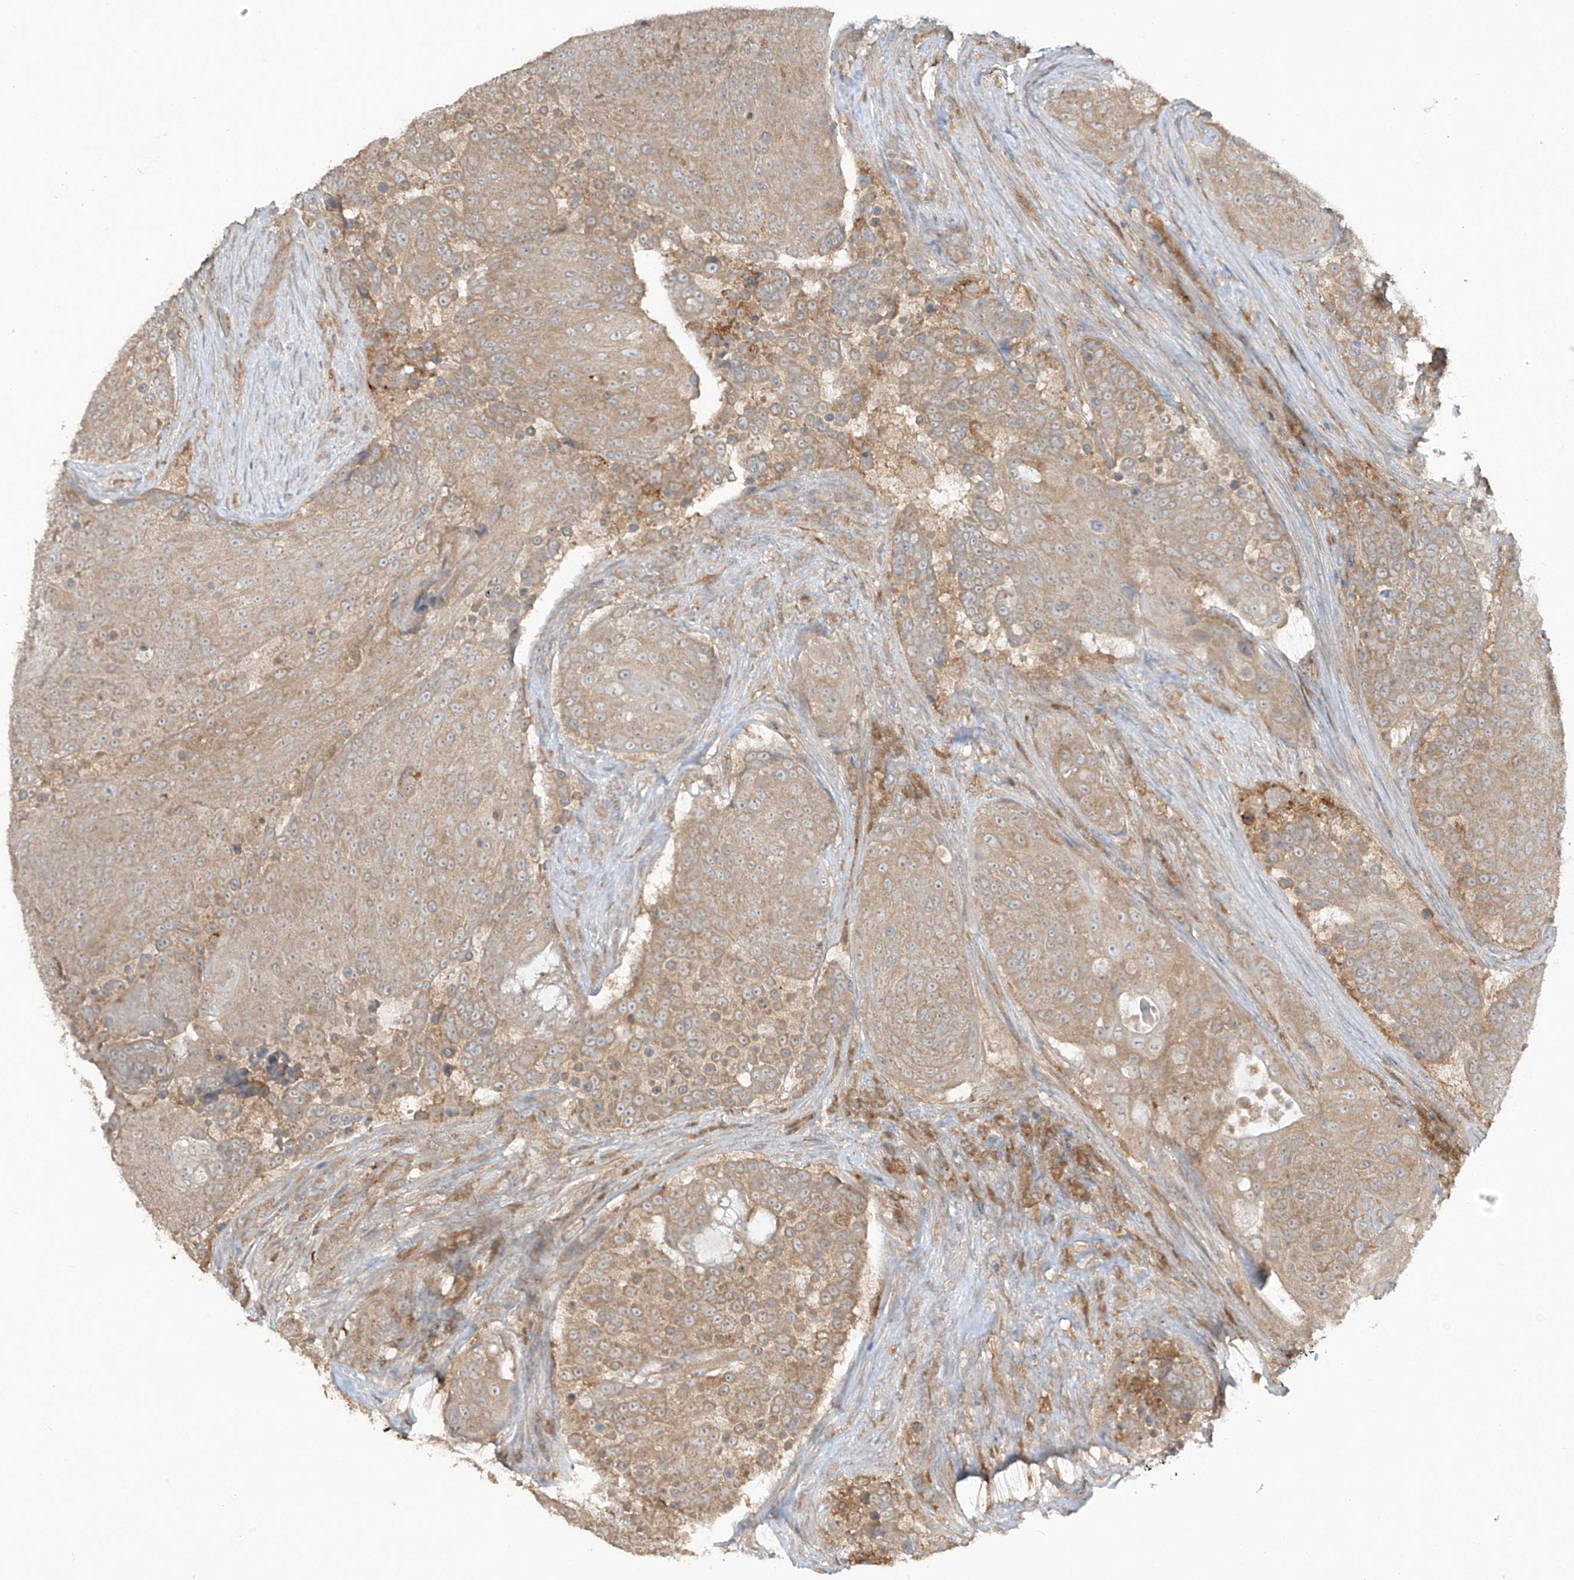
{"staining": {"intensity": "moderate", "quantity": ">75%", "location": "cytoplasmic/membranous"}, "tissue": "urothelial cancer", "cell_type": "Tumor cells", "image_type": "cancer", "snomed": [{"axis": "morphology", "description": "Urothelial carcinoma, High grade"}, {"axis": "topography", "description": "Urinary bladder"}], "caption": "Immunohistochemical staining of human urothelial carcinoma (high-grade) exhibits moderate cytoplasmic/membranous protein positivity in approximately >75% of tumor cells.", "gene": "LDAH", "patient": {"sex": "female", "age": 63}}